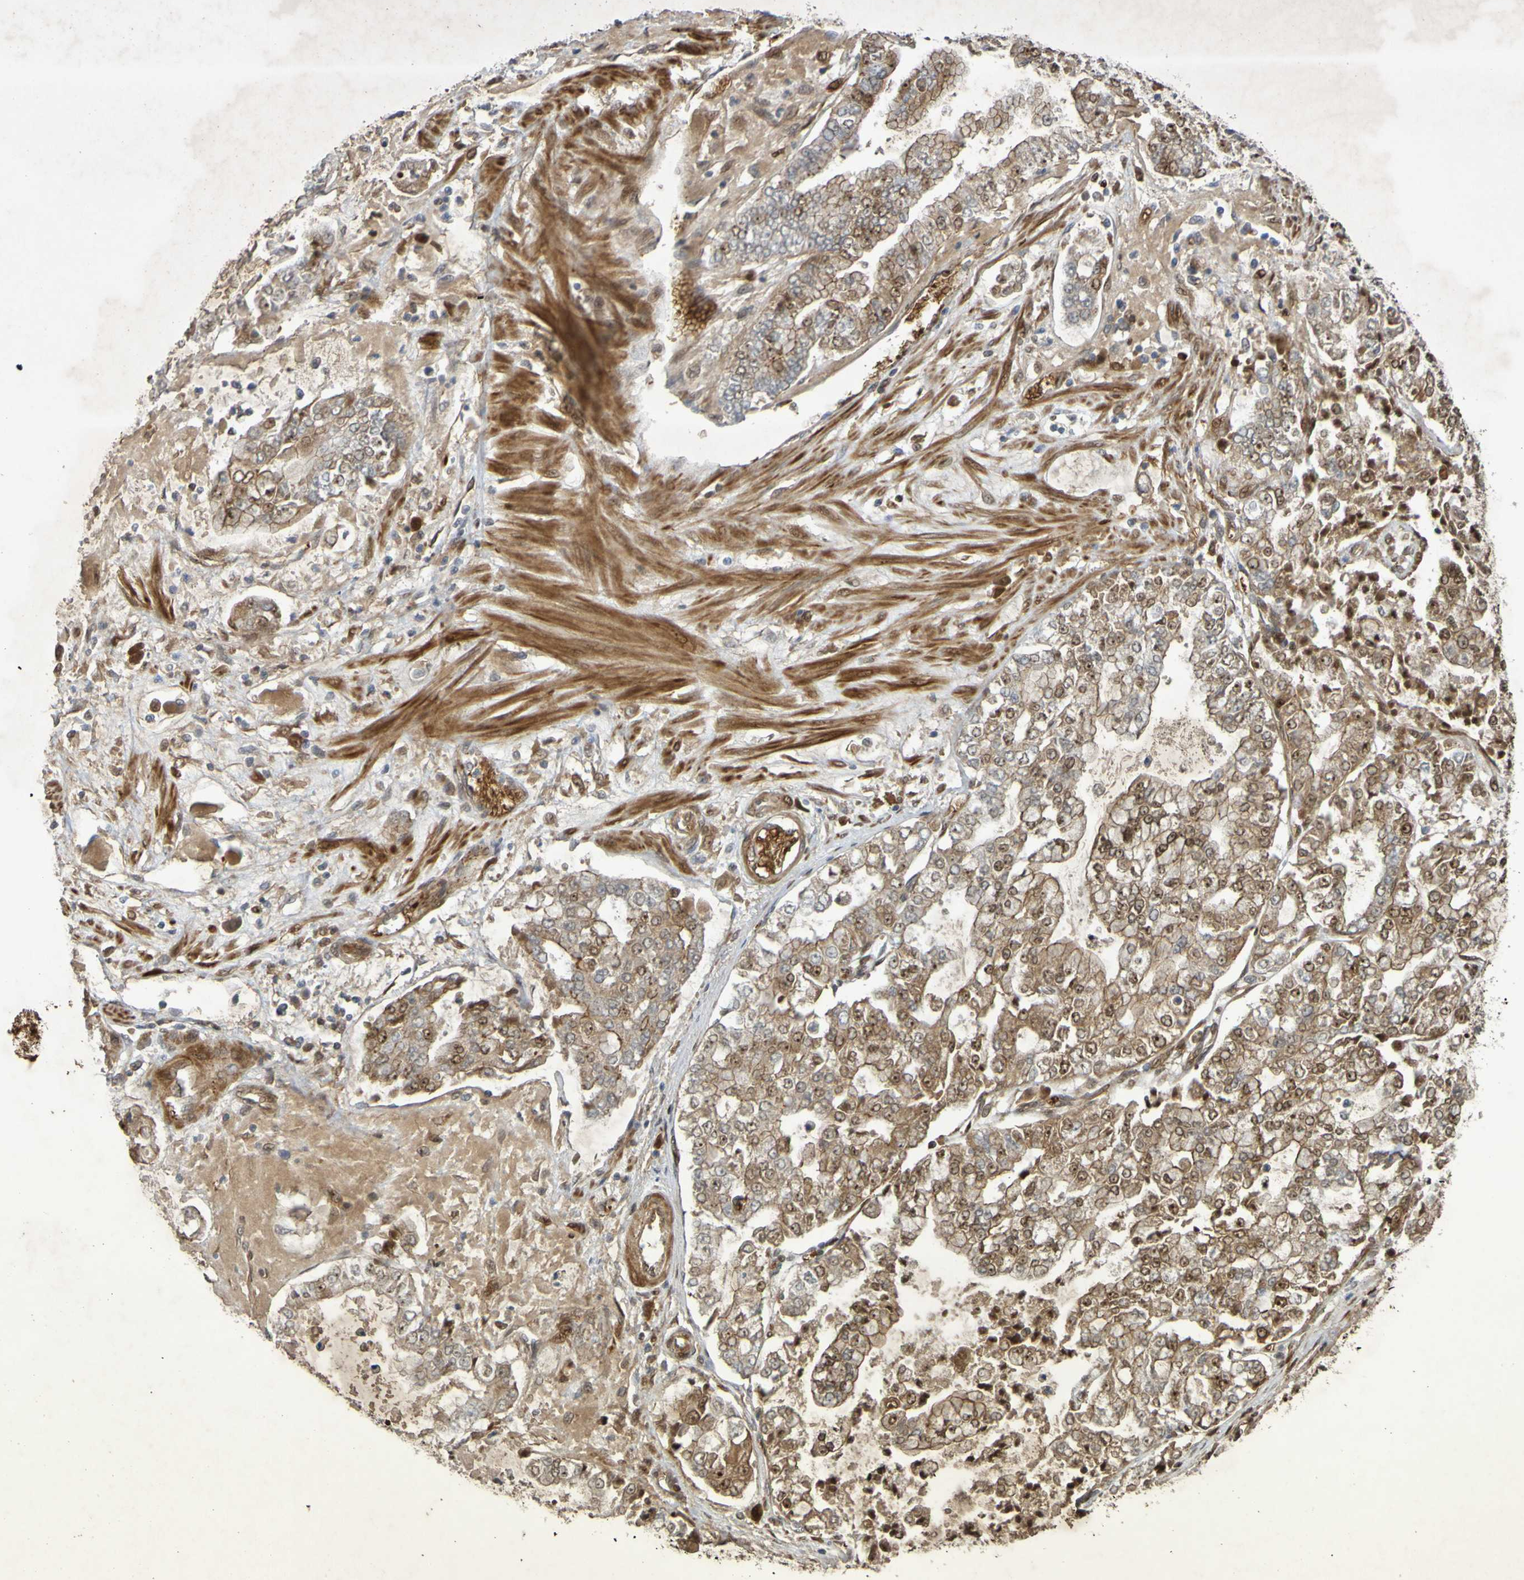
{"staining": {"intensity": "moderate", "quantity": ">75%", "location": "cytoplasmic/membranous"}, "tissue": "stomach cancer", "cell_type": "Tumor cells", "image_type": "cancer", "snomed": [{"axis": "morphology", "description": "Adenocarcinoma, NOS"}, {"axis": "topography", "description": "Stomach"}], "caption": "A micrograph of human adenocarcinoma (stomach) stained for a protein exhibits moderate cytoplasmic/membranous brown staining in tumor cells. Using DAB (brown) and hematoxylin (blue) stains, captured at high magnification using brightfield microscopy.", "gene": "ARHGEF11", "patient": {"sex": "male", "age": 76}}